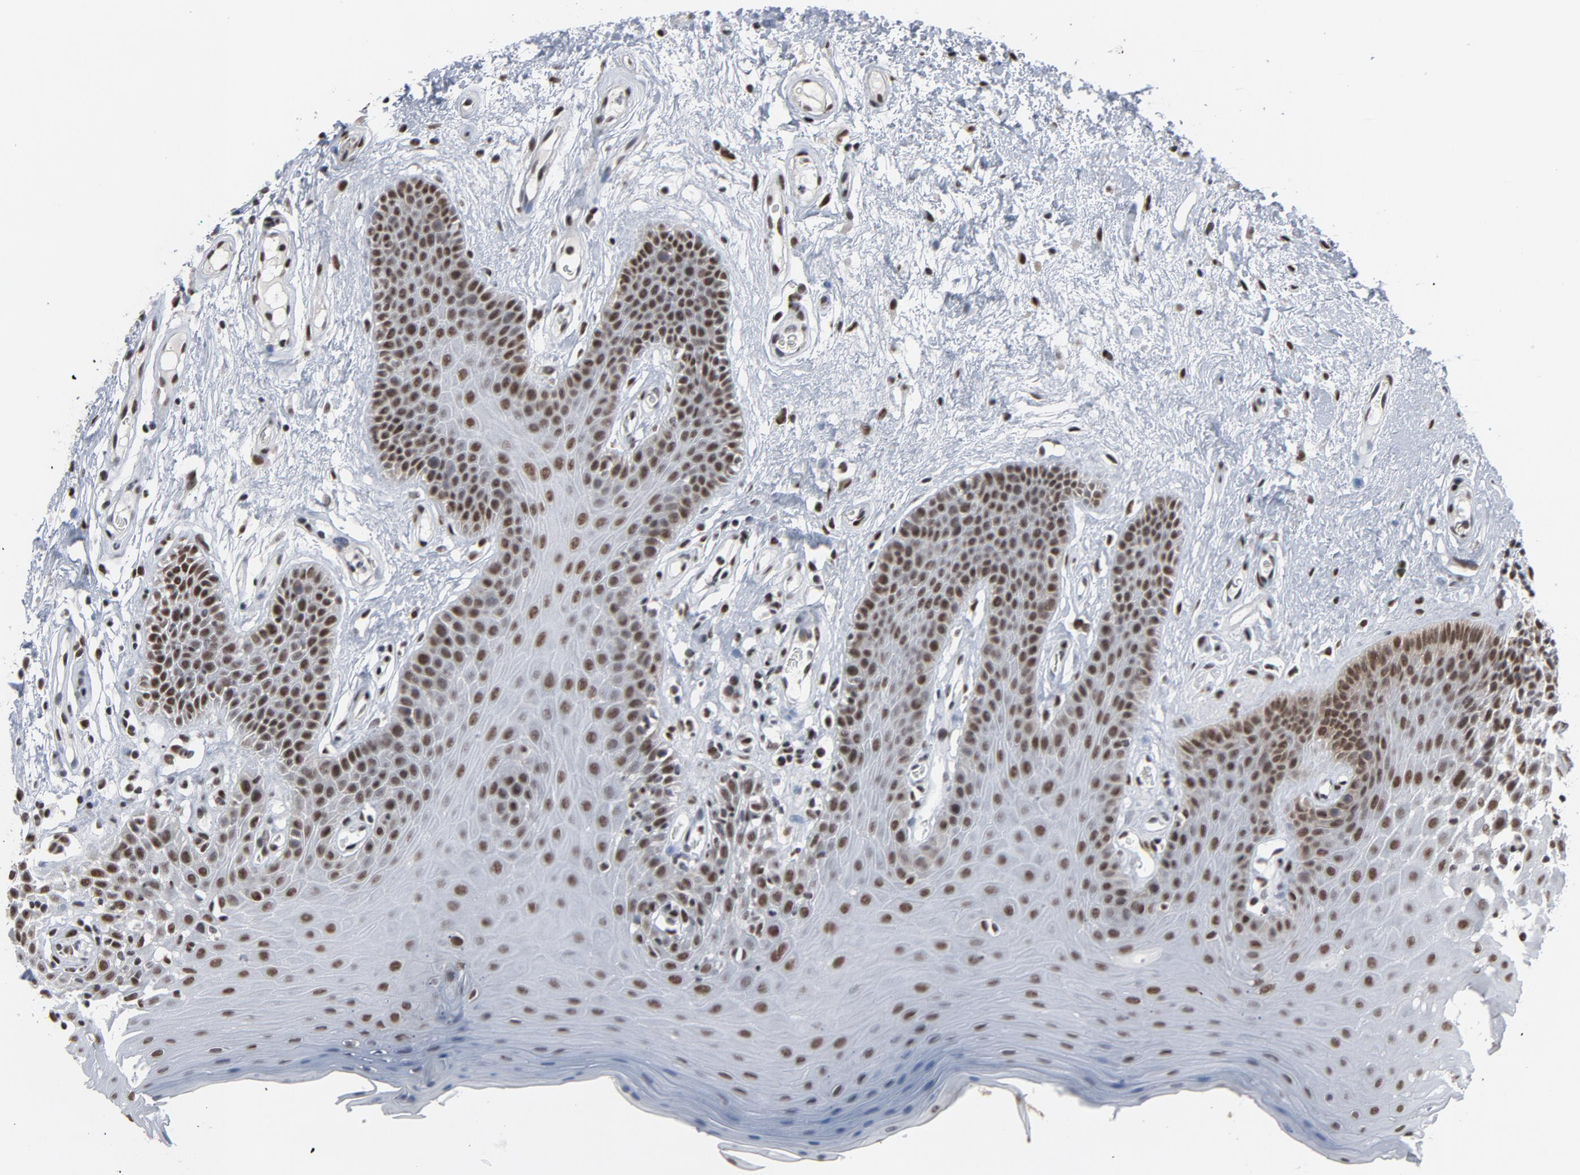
{"staining": {"intensity": "strong", "quantity": "25%-75%", "location": "nuclear"}, "tissue": "oral mucosa", "cell_type": "Squamous epithelial cells", "image_type": "normal", "snomed": [{"axis": "morphology", "description": "Normal tissue, NOS"}, {"axis": "morphology", "description": "Squamous cell carcinoma, NOS"}, {"axis": "topography", "description": "Skeletal muscle"}, {"axis": "topography", "description": "Oral tissue"}, {"axis": "topography", "description": "Head-Neck"}], "caption": "Protein expression by immunohistochemistry (IHC) reveals strong nuclear positivity in about 25%-75% of squamous epithelial cells in benign oral mucosa.", "gene": "MRE11", "patient": {"sex": "male", "age": 71}}